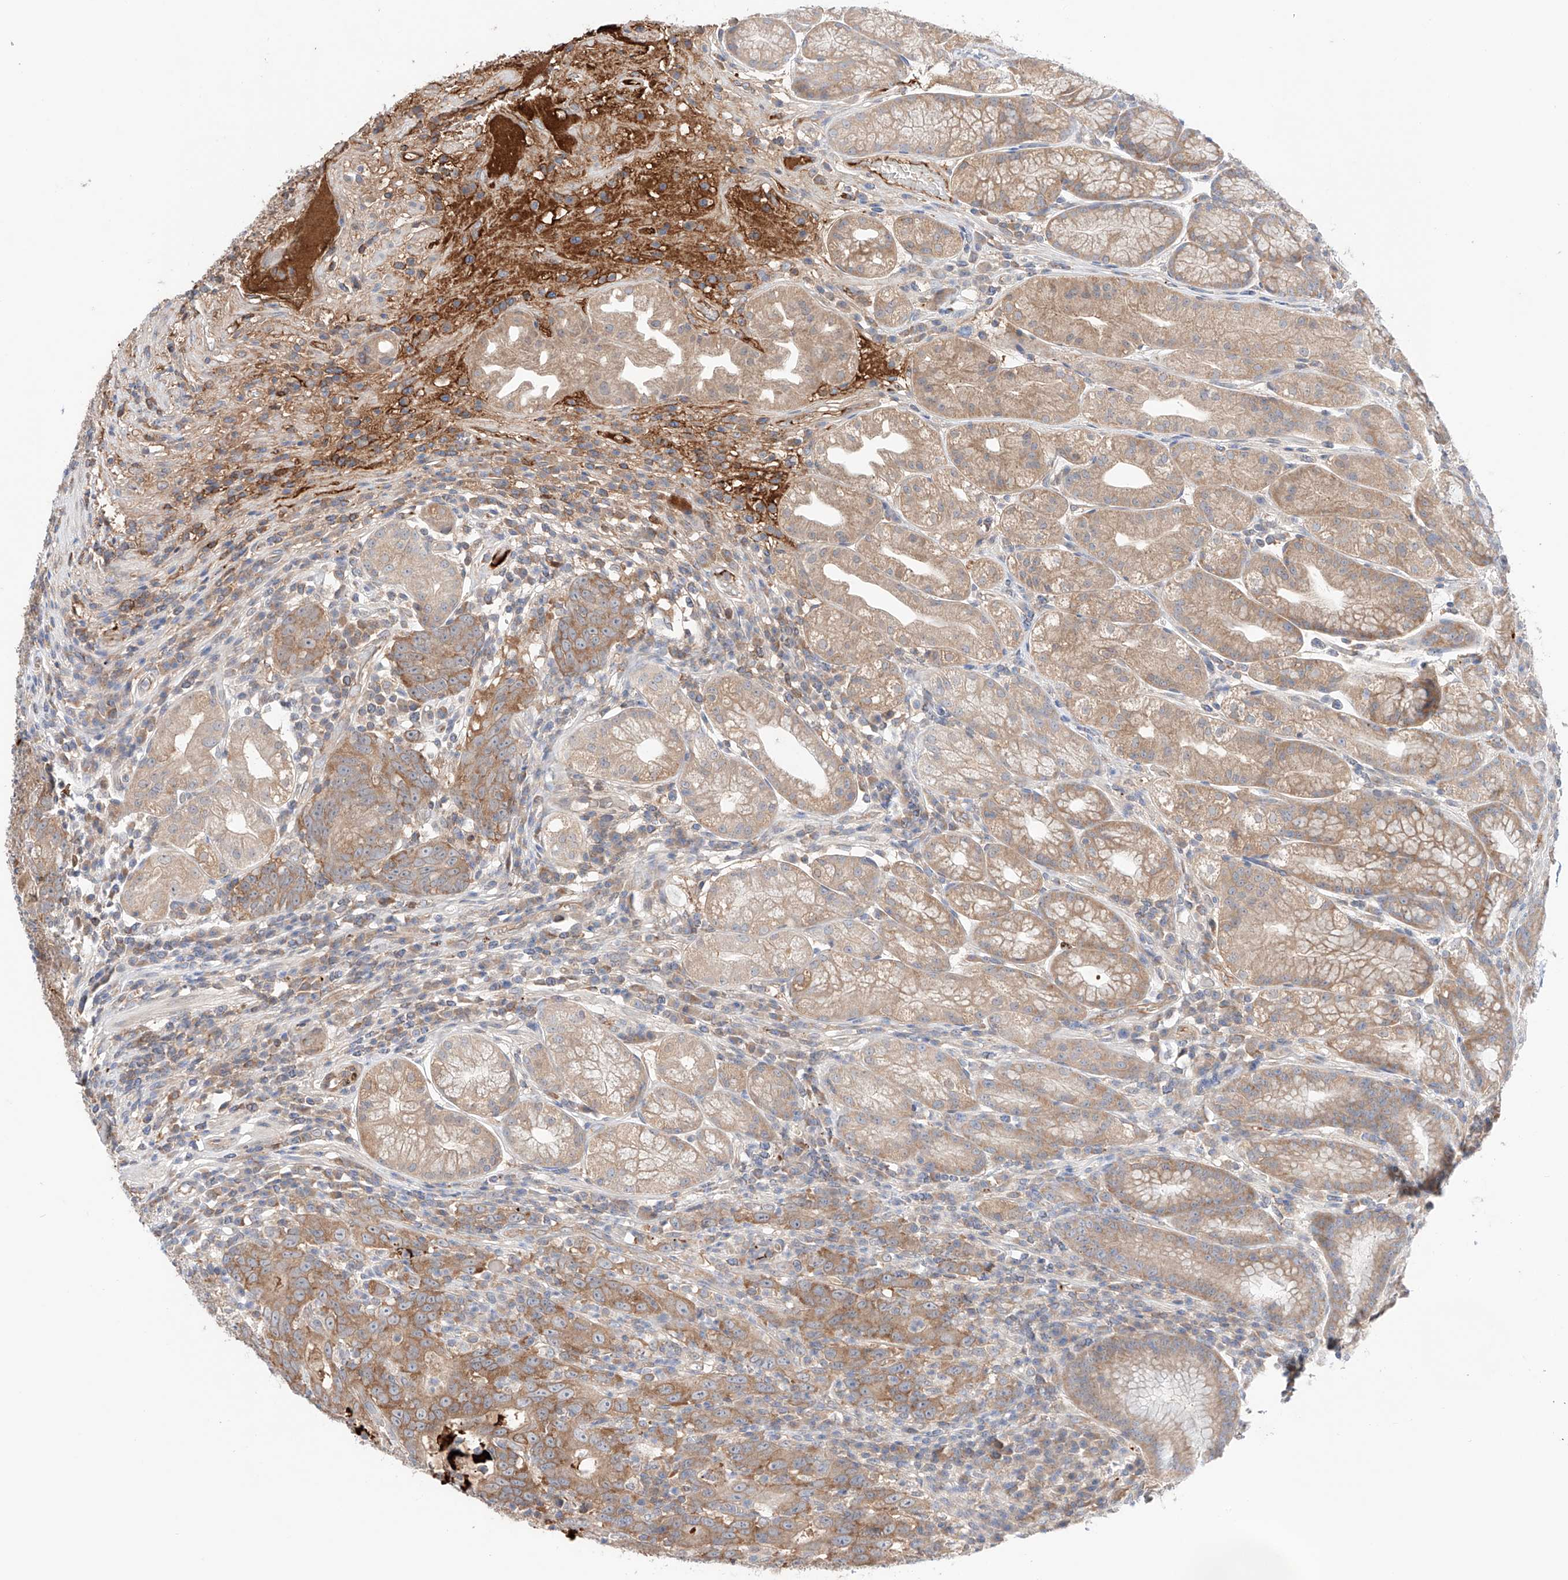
{"staining": {"intensity": "moderate", "quantity": "25%-75%", "location": "cytoplasmic/membranous"}, "tissue": "stomach", "cell_type": "Glandular cells", "image_type": "normal", "snomed": [{"axis": "morphology", "description": "Normal tissue, NOS"}, {"axis": "topography", "description": "Stomach"}], "caption": "Human stomach stained with a brown dye exhibits moderate cytoplasmic/membranous positive staining in approximately 25%-75% of glandular cells.", "gene": "PGGT1B", "patient": {"sex": "male", "age": 57}}